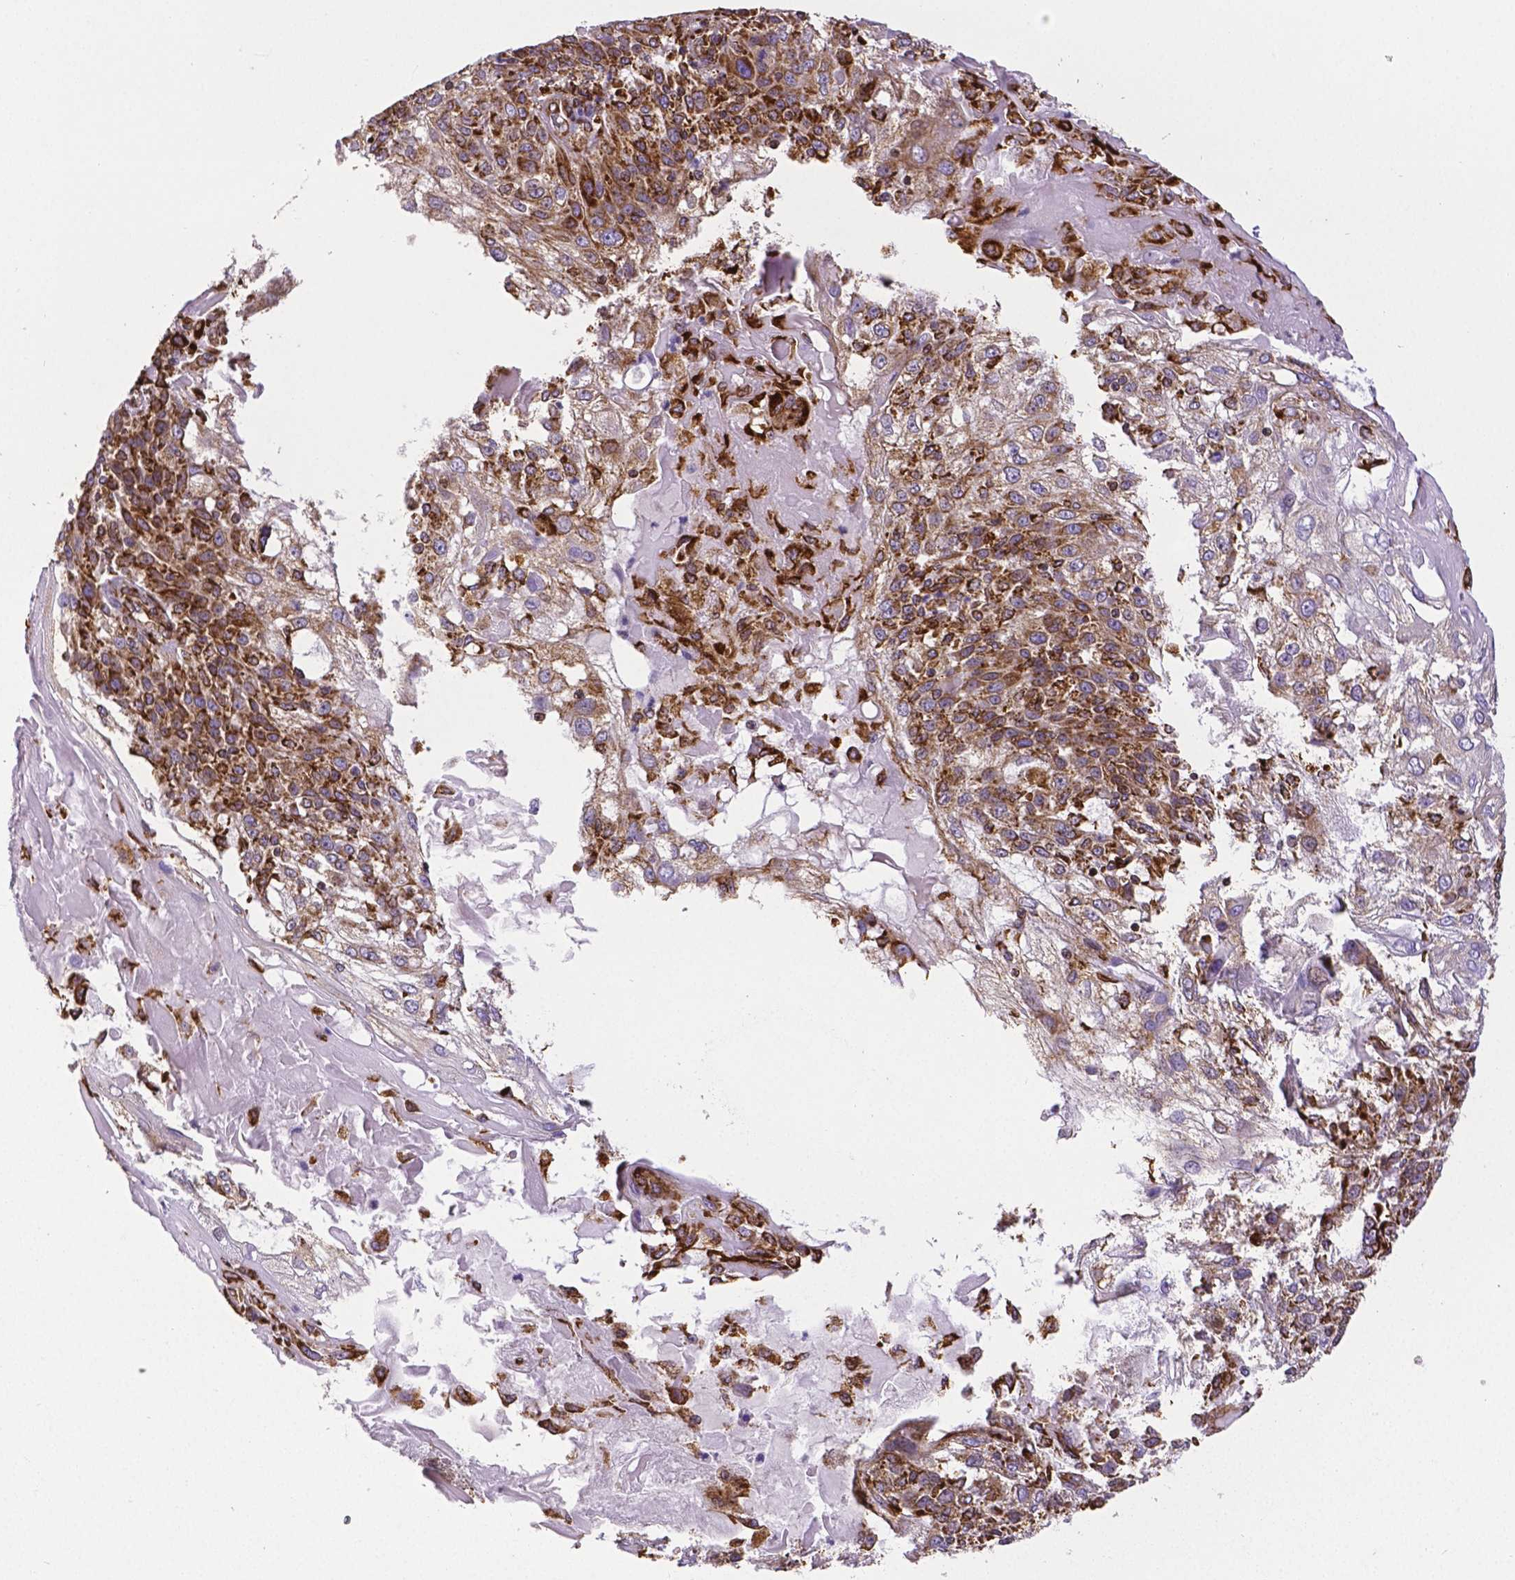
{"staining": {"intensity": "strong", "quantity": "25%-75%", "location": "cytoplasmic/membranous"}, "tissue": "skin cancer", "cell_type": "Tumor cells", "image_type": "cancer", "snomed": [{"axis": "morphology", "description": "Normal tissue, NOS"}, {"axis": "morphology", "description": "Squamous cell carcinoma, NOS"}, {"axis": "topography", "description": "Skin"}], "caption": "Skin squamous cell carcinoma was stained to show a protein in brown. There is high levels of strong cytoplasmic/membranous staining in about 25%-75% of tumor cells.", "gene": "MTDH", "patient": {"sex": "female", "age": 83}}